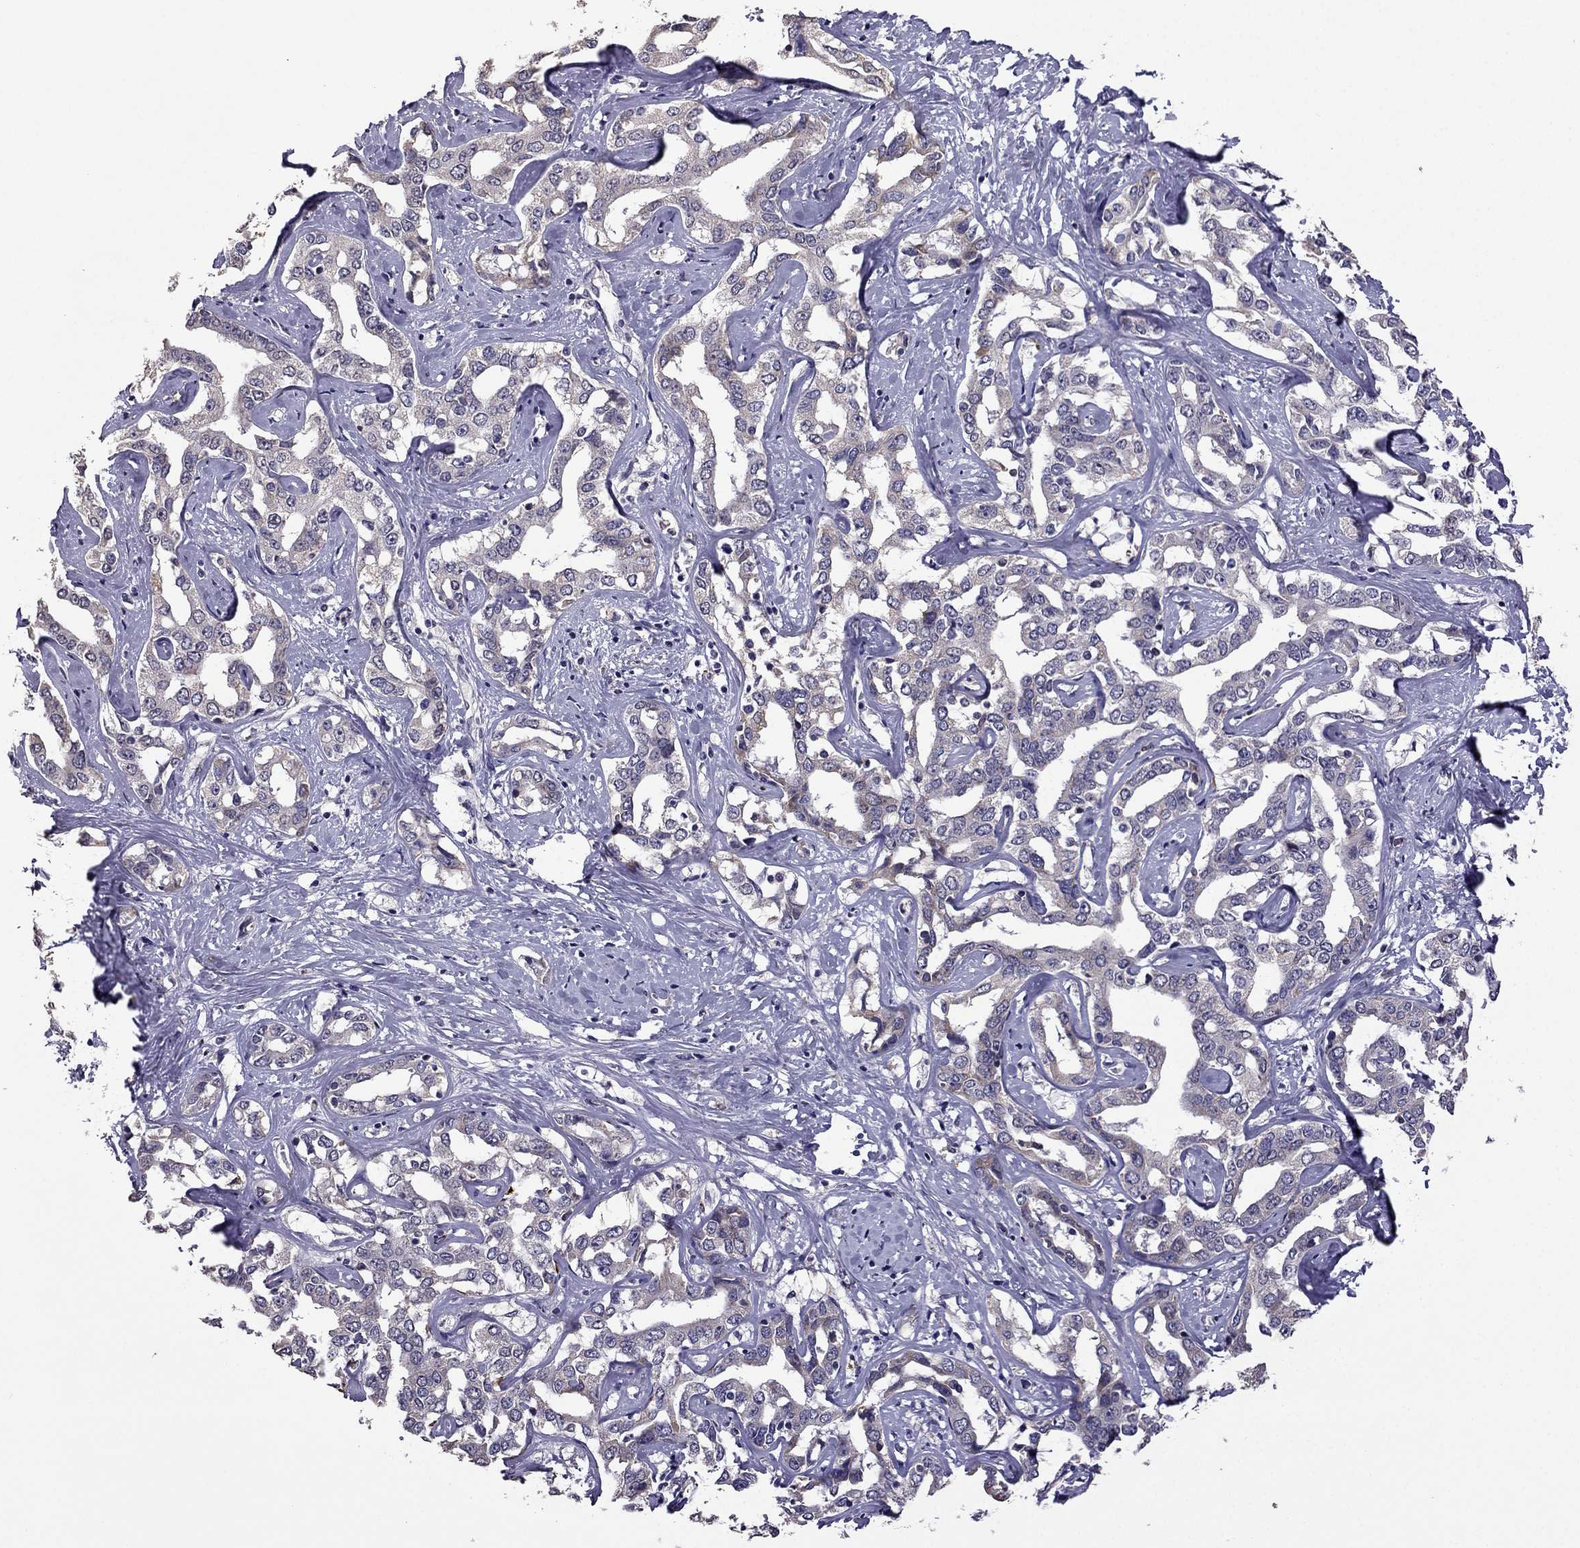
{"staining": {"intensity": "negative", "quantity": "none", "location": "none"}, "tissue": "liver cancer", "cell_type": "Tumor cells", "image_type": "cancer", "snomed": [{"axis": "morphology", "description": "Cholangiocarcinoma"}, {"axis": "topography", "description": "Liver"}], "caption": "Immunohistochemistry histopathology image of cholangiocarcinoma (liver) stained for a protein (brown), which displays no expression in tumor cells.", "gene": "CDH9", "patient": {"sex": "male", "age": 59}}